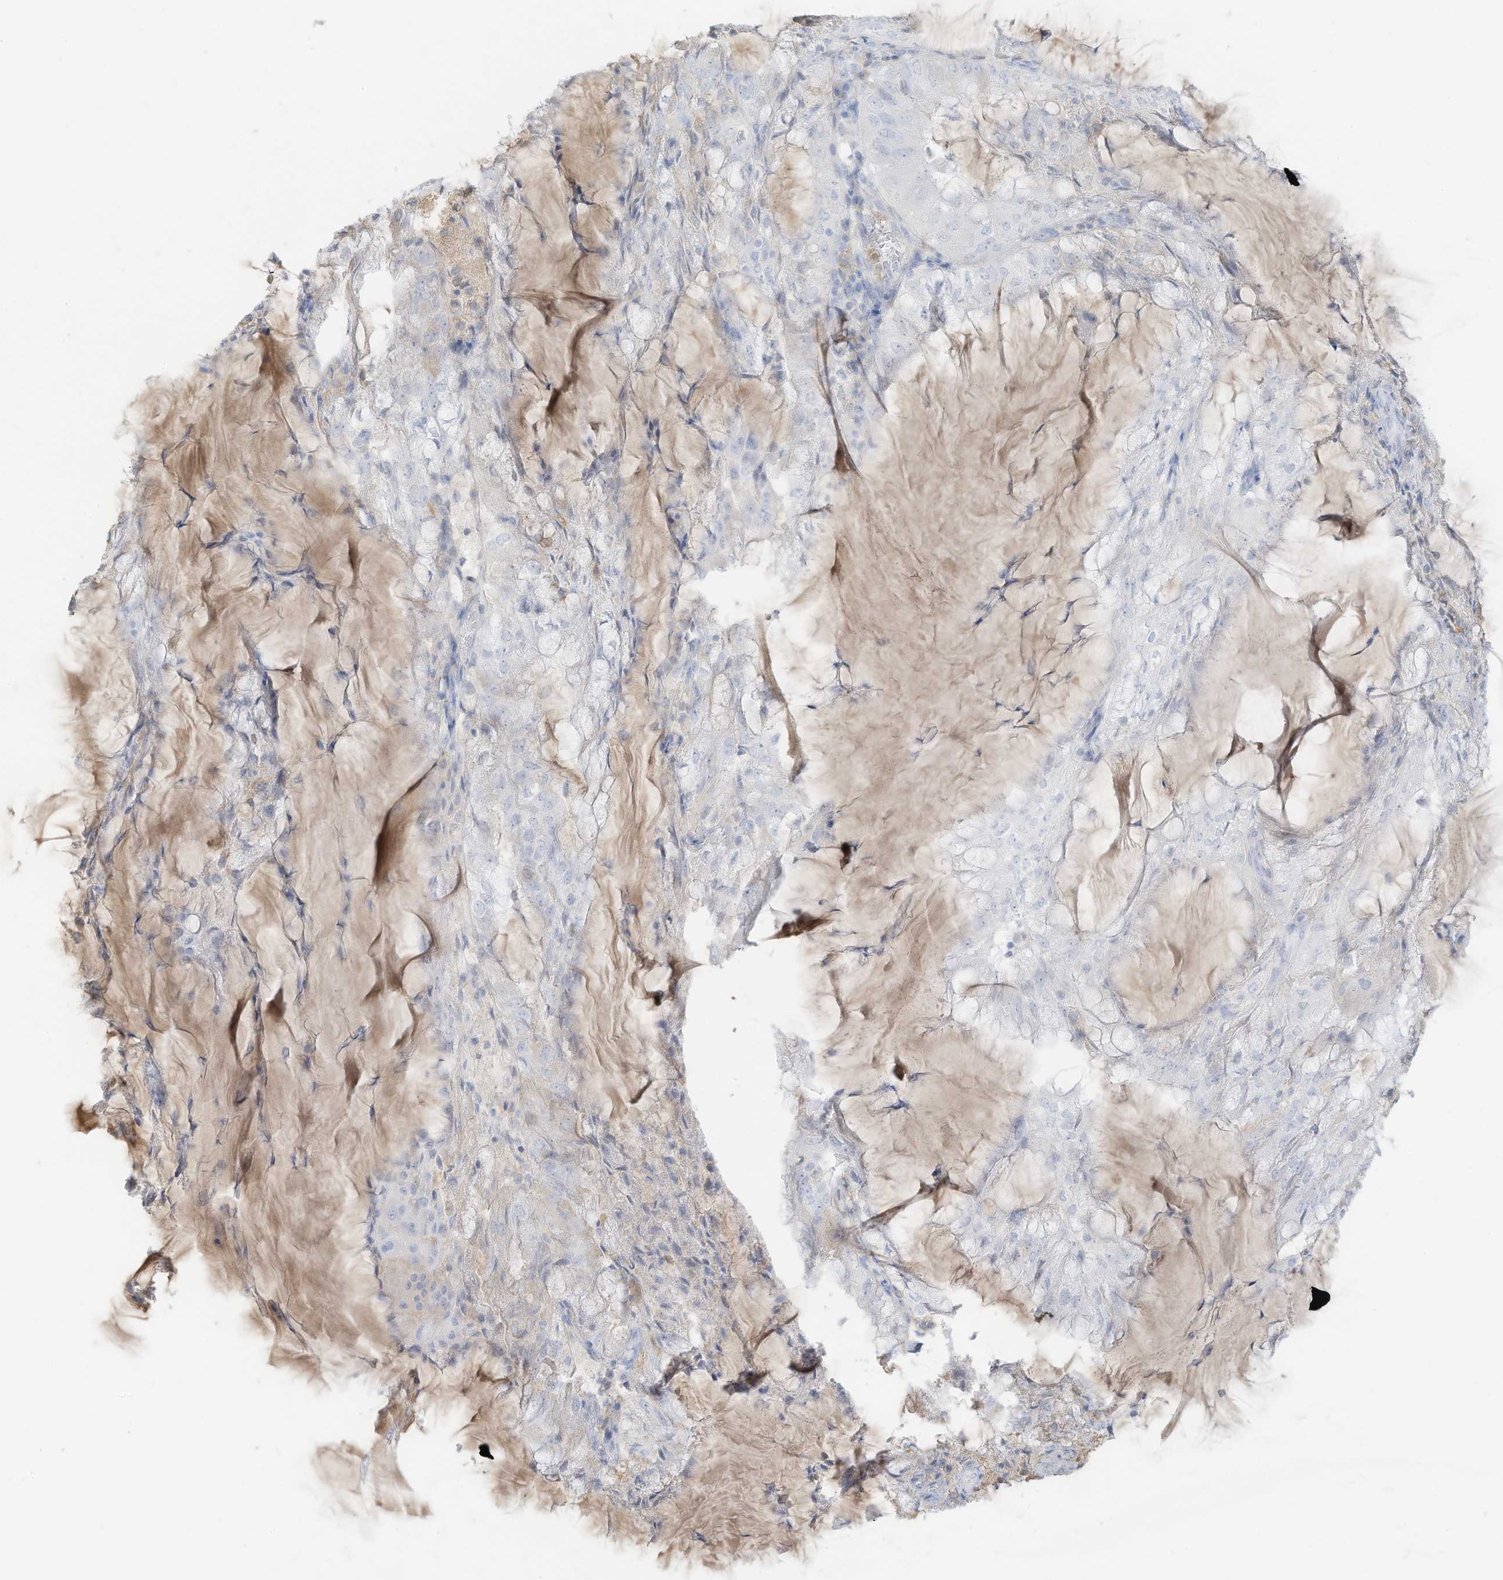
{"staining": {"intensity": "negative", "quantity": "none", "location": "none"}, "tissue": "endometrial cancer", "cell_type": "Tumor cells", "image_type": "cancer", "snomed": [{"axis": "morphology", "description": "Adenocarcinoma, NOS"}, {"axis": "topography", "description": "Endometrium"}], "caption": "Protein analysis of endometrial cancer exhibits no significant positivity in tumor cells.", "gene": "HSD17B13", "patient": {"sex": "female", "age": 81}}